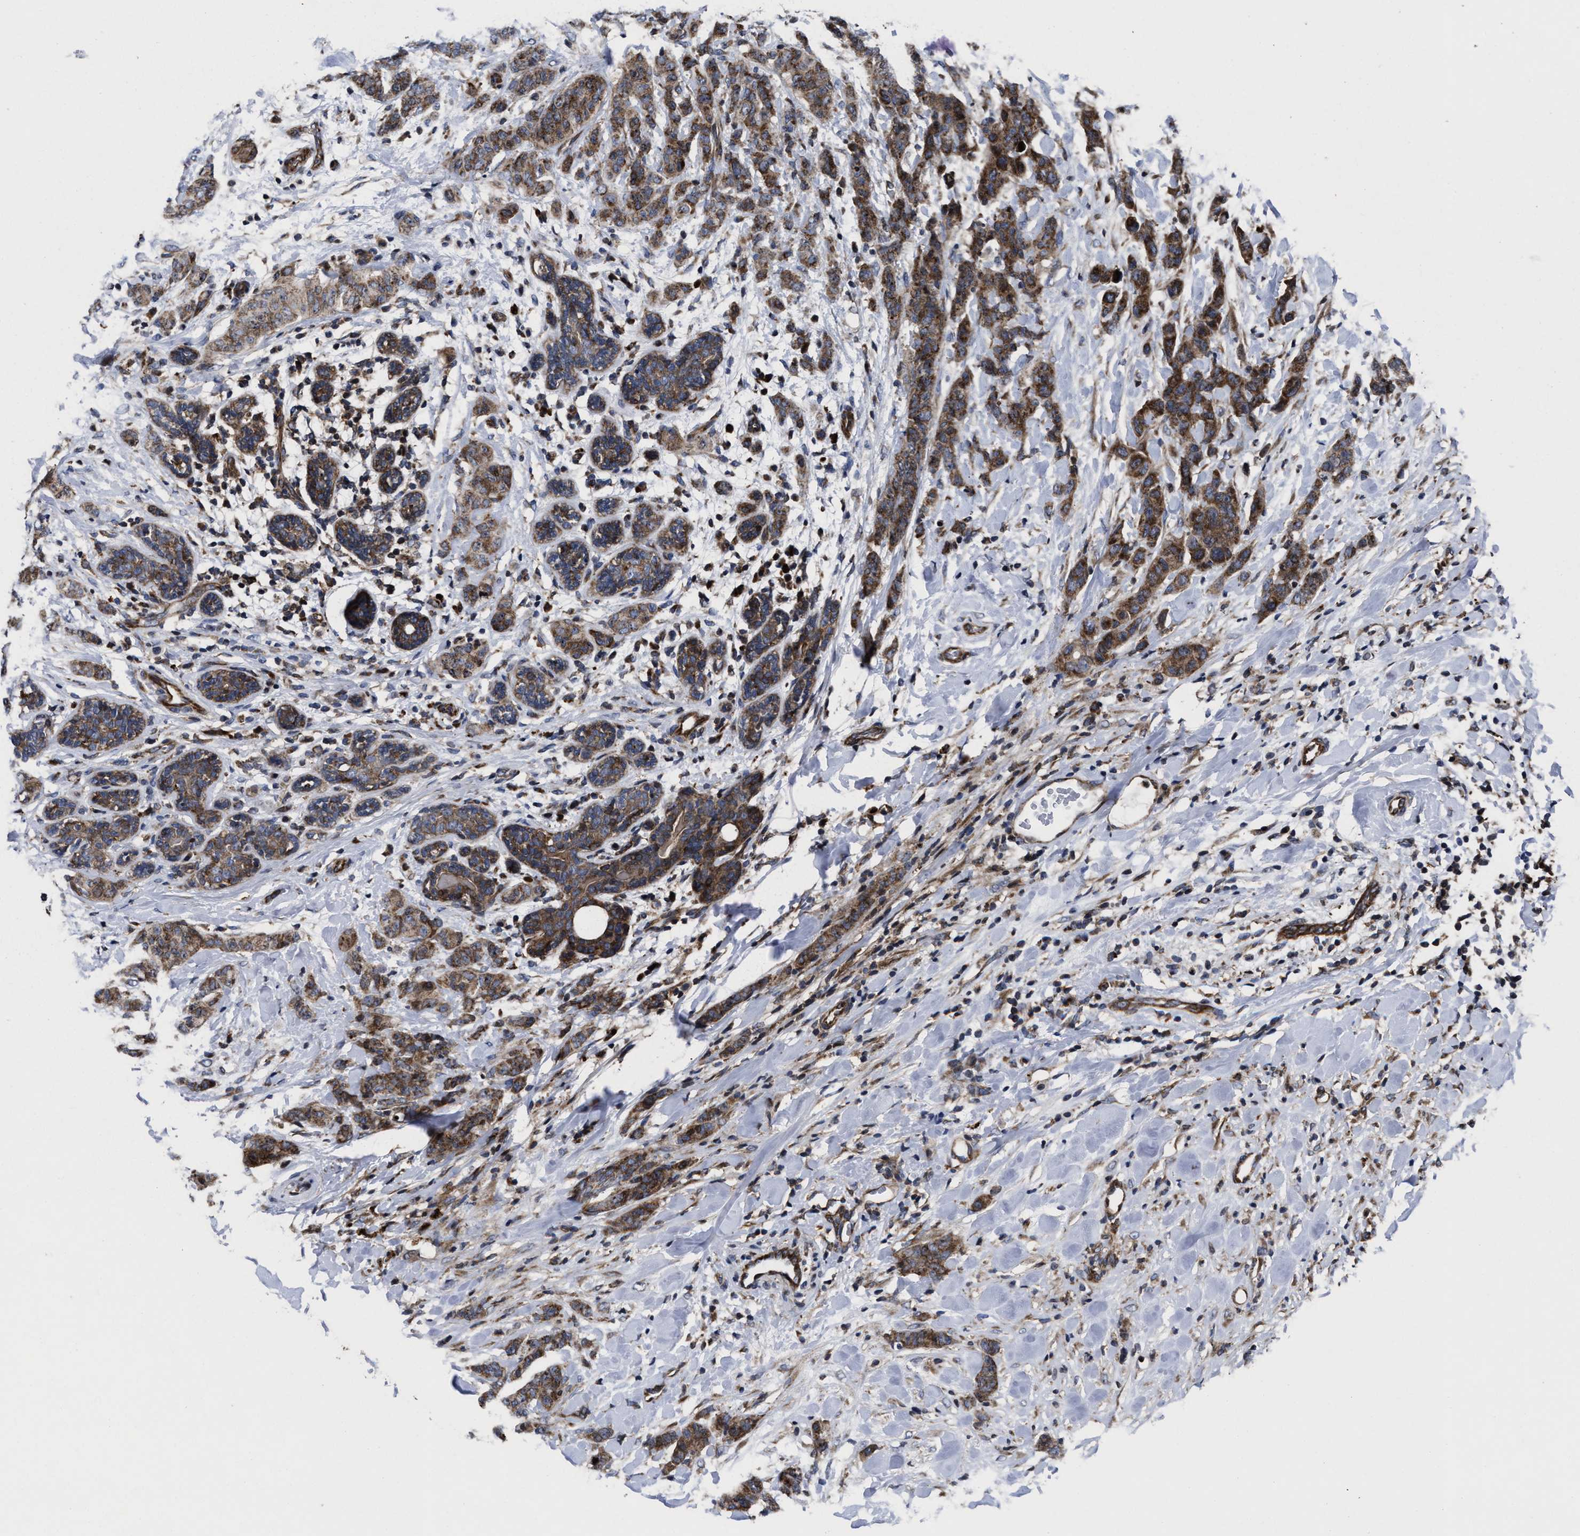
{"staining": {"intensity": "moderate", "quantity": ">75%", "location": "cytoplasmic/membranous"}, "tissue": "breast cancer", "cell_type": "Tumor cells", "image_type": "cancer", "snomed": [{"axis": "morphology", "description": "Normal tissue, NOS"}, {"axis": "morphology", "description": "Duct carcinoma"}, {"axis": "topography", "description": "Breast"}], "caption": "Immunohistochemical staining of human breast intraductal carcinoma exhibits medium levels of moderate cytoplasmic/membranous positivity in approximately >75% of tumor cells.", "gene": "MRPL50", "patient": {"sex": "female", "age": 40}}